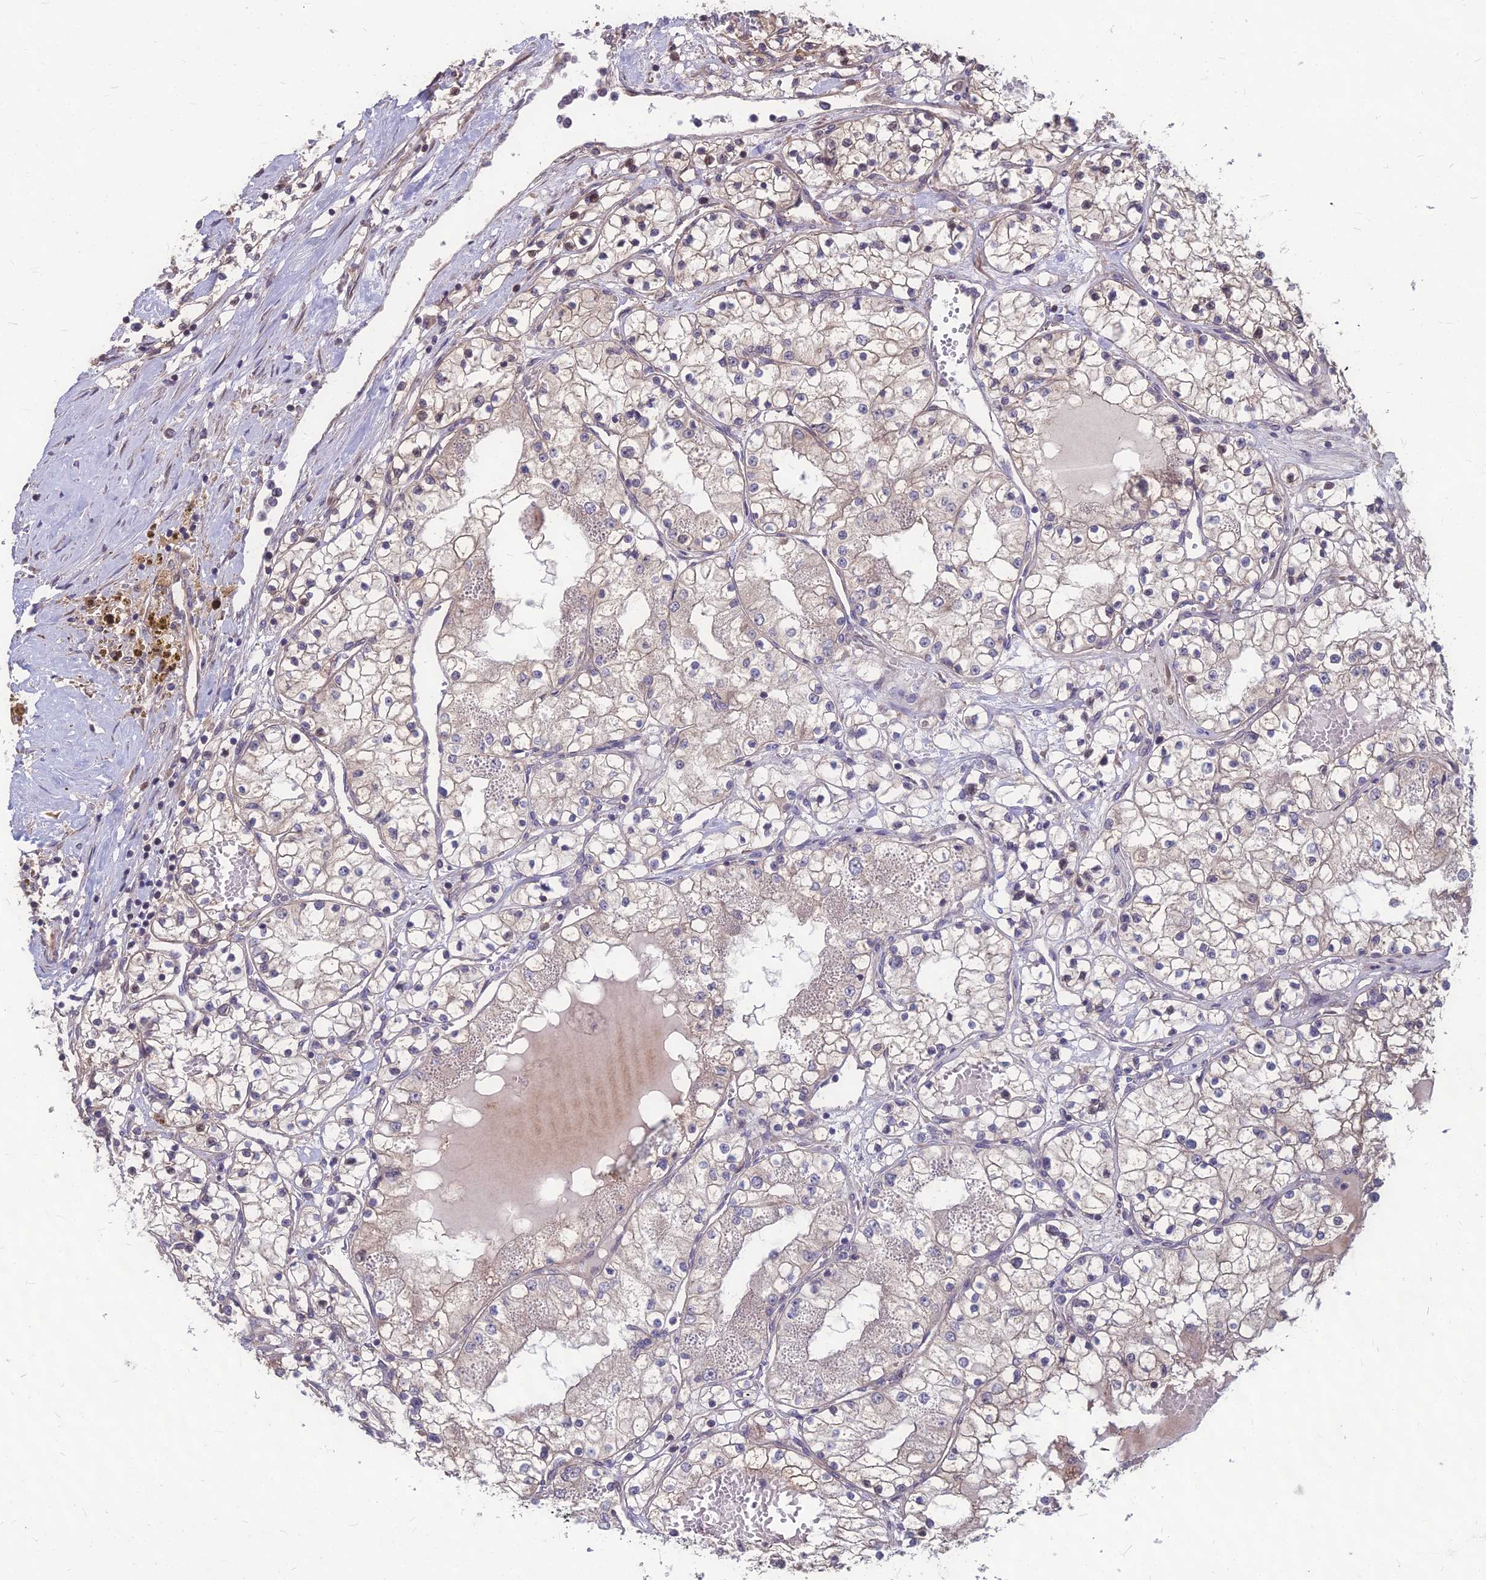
{"staining": {"intensity": "negative", "quantity": "none", "location": "none"}, "tissue": "renal cancer", "cell_type": "Tumor cells", "image_type": "cancer", "snomed": [{"axis": "morphology", "description": "Normal tissue, NOS"}, {"axis": "morphology", "description": "Adenocarcinoma, NOS"}, {"axis": "topography", "description": "Kidney"}], "caption": "The photomicrograph displays no significant positivity in tumor cells of renal cancer (adenocarcinoma).", "gene": "LSM6", "patient": {"sex": "male", "age": 68}}